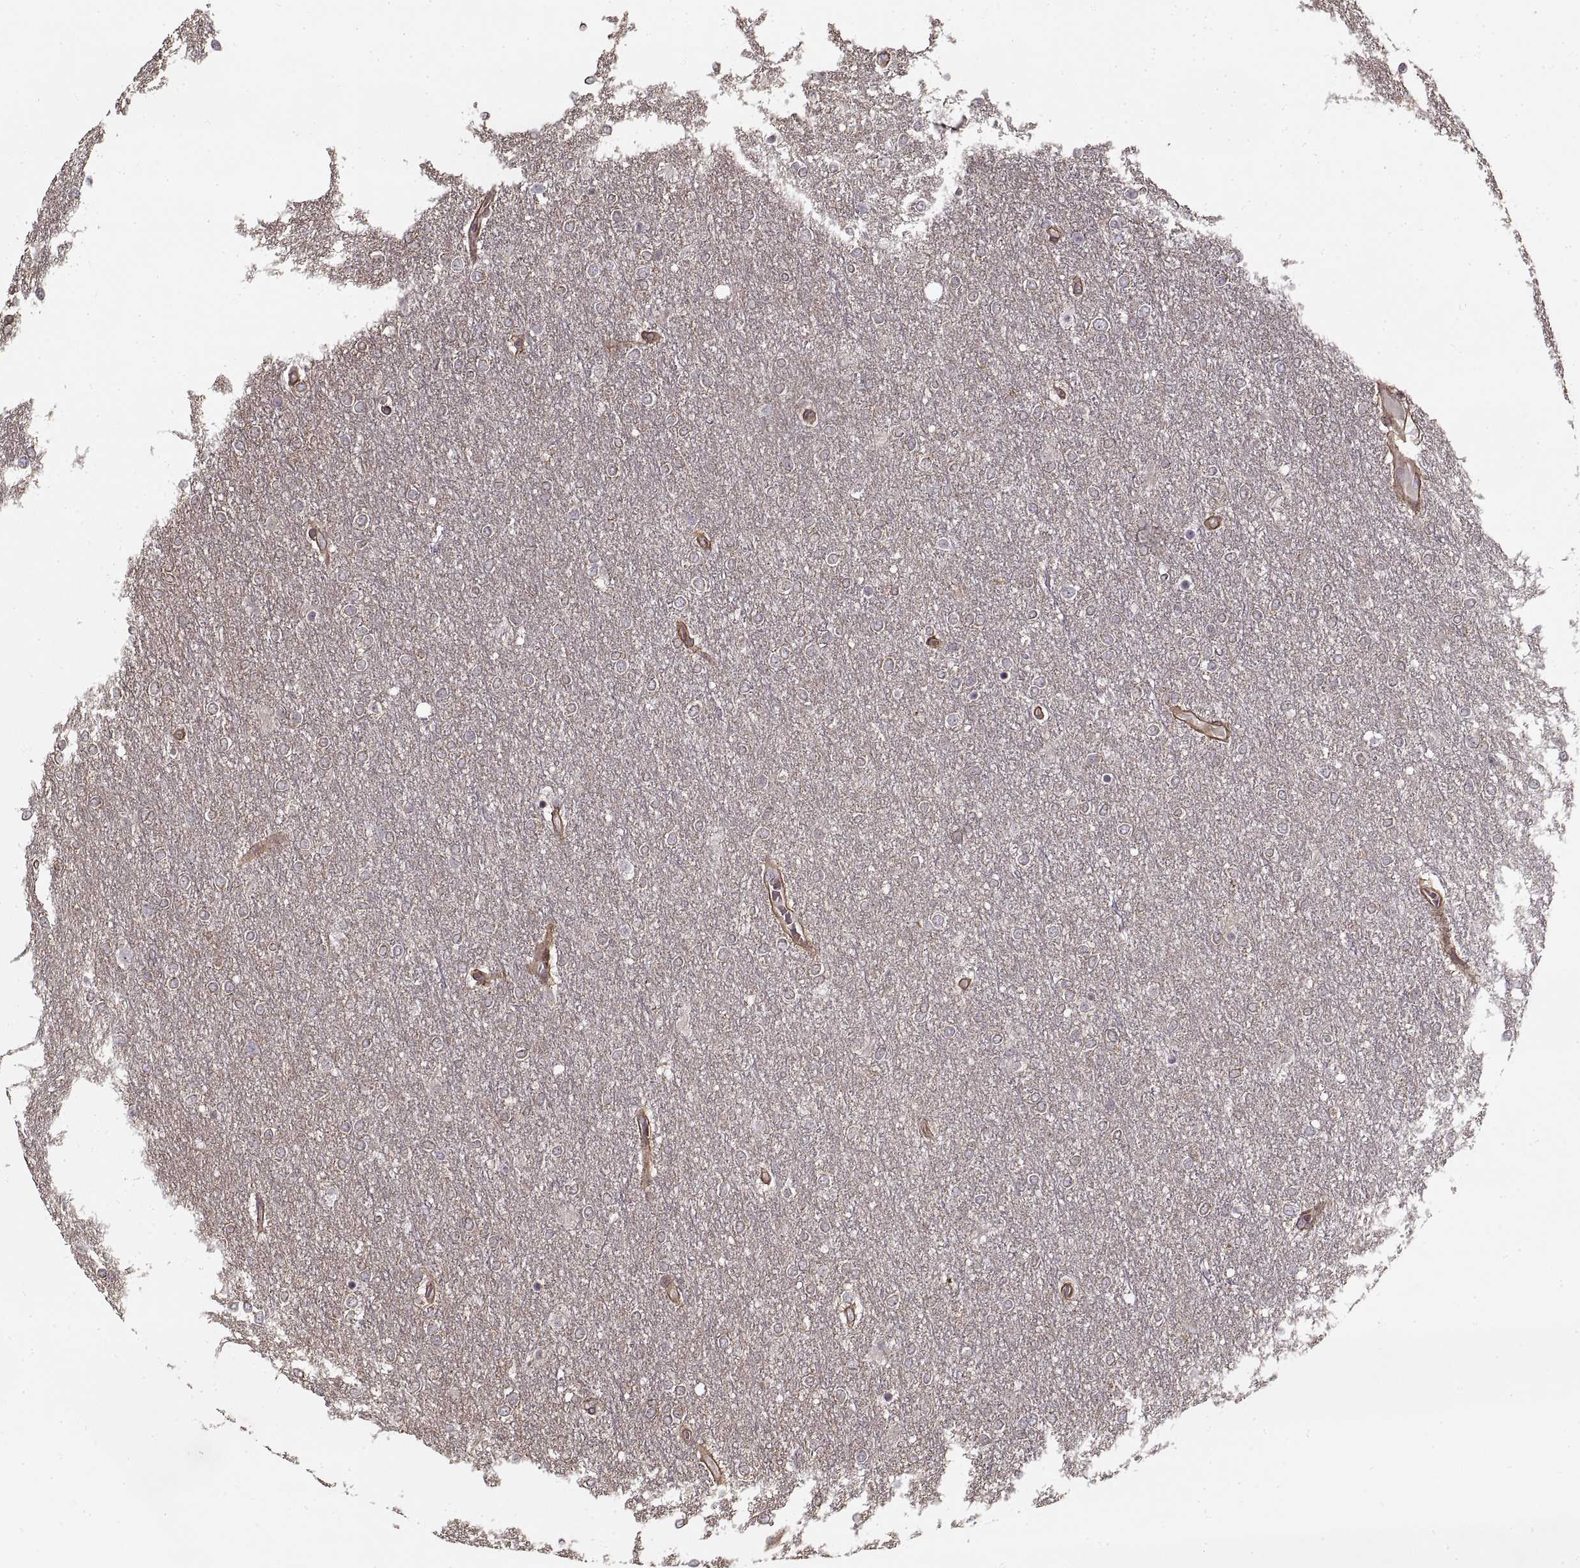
{"staining": {"intensity": "negative", "quantity": "none", "location": "none"}, "tissue": "glioma", "cell_type": "Tumor cells", "image_type": "cancer", "snomed": [{"axis": "morphology", "description": "Glioma, malignant, High grade"}, {"axis": "topography", "description": "Brain"}], "caption": "Immunohistochemistry (IHC) histopathology image of malignant glioma (high-grade) stained for a protein (brown), which demonstrates no expression in tumor cells.", "gene": "LAMB2", "patient": {"sex": "female", "age": 61}}